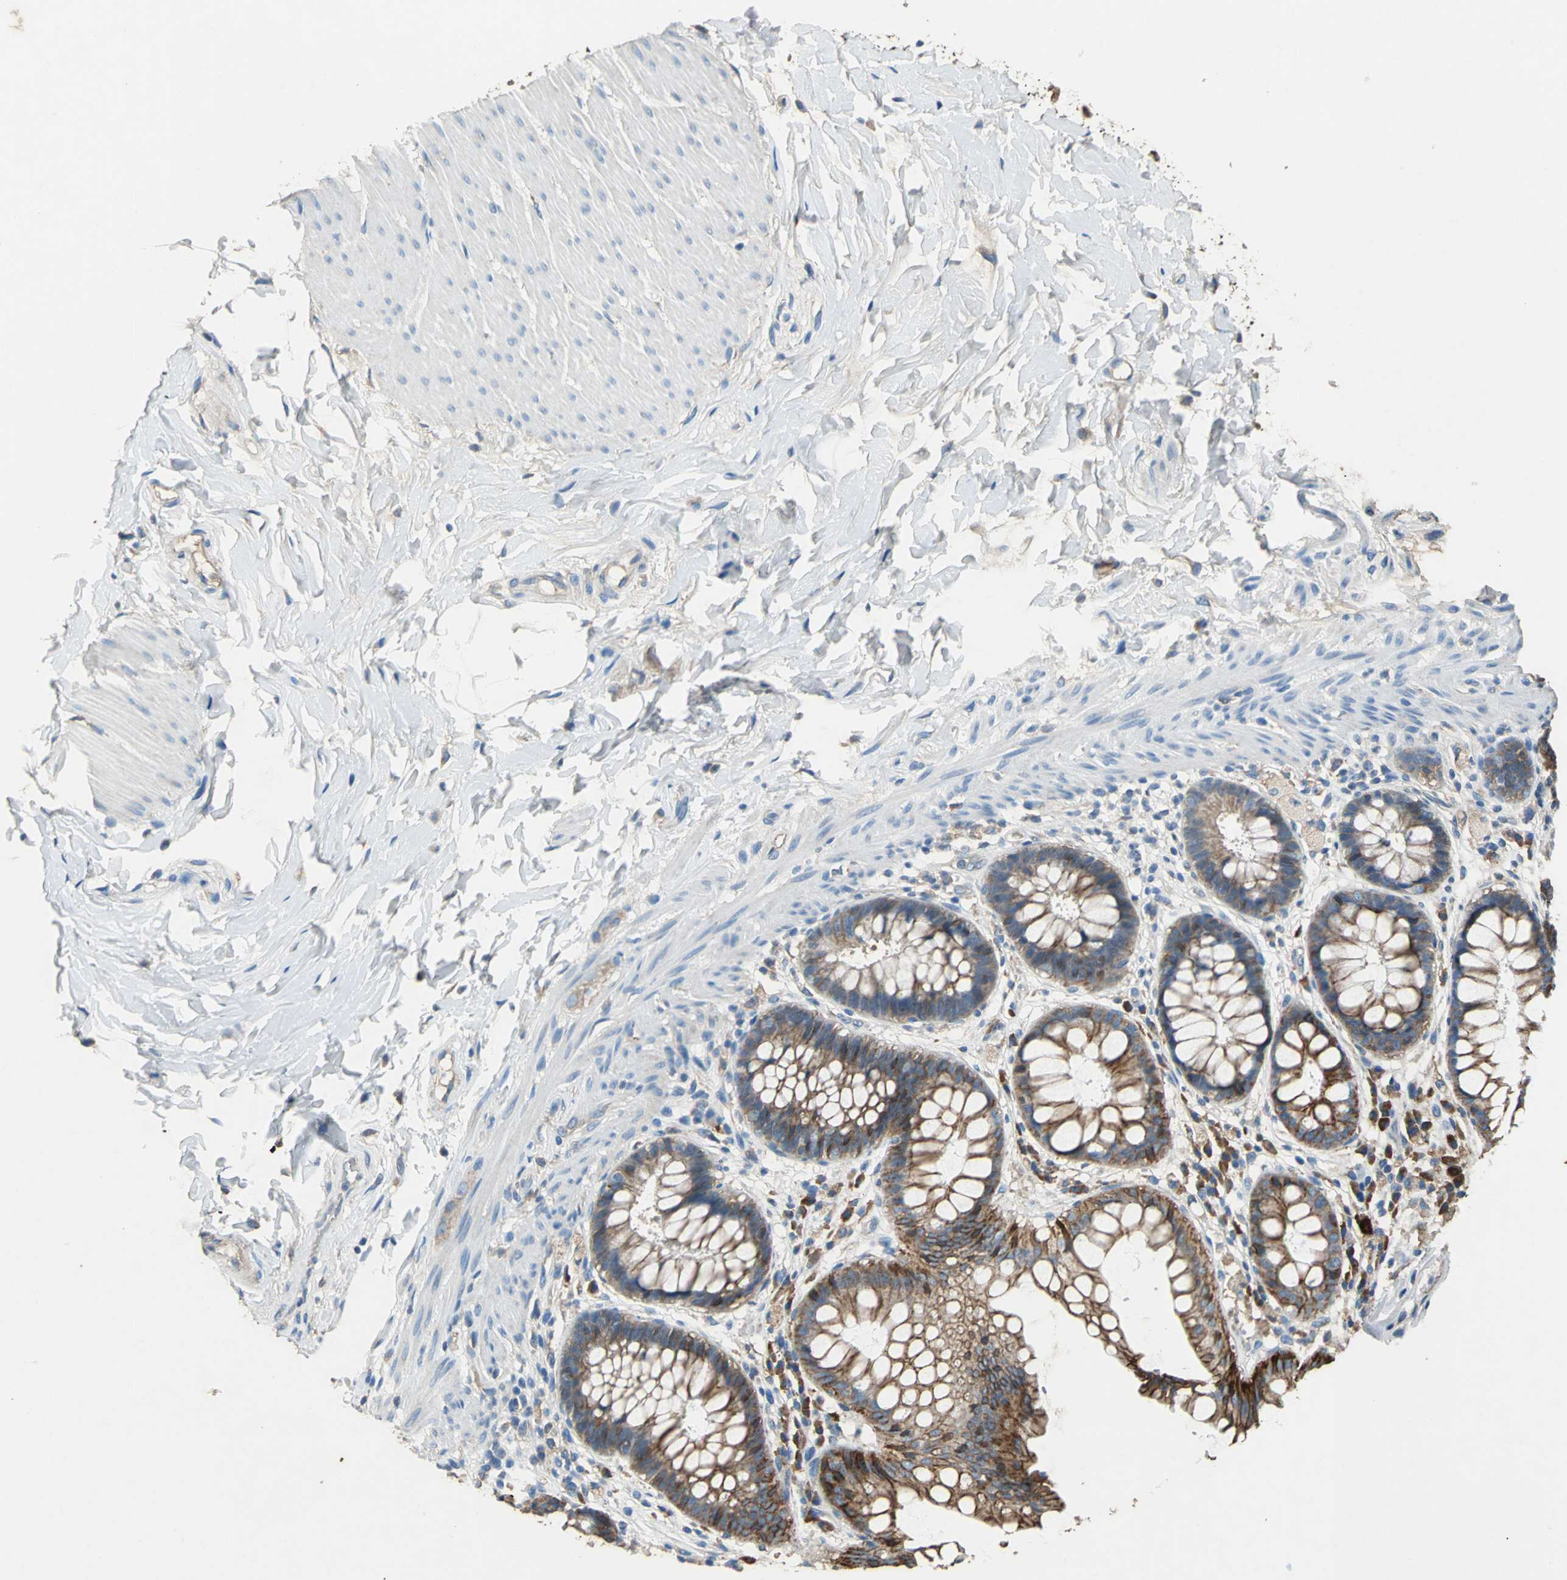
{"staining": {"intensity": "moderate", "quantity": ">75%", "location": "cytoplasmic/membranous"}, "tissue": "rectum", "cell_type": "Glandular cells", "image_type": "normal", "snomed": [{"axis": "morphology", "description": "Normal tissue, NOS"}, {"axis": "topography", "description": "Rectum"}], "caption": "The image shows staining of benign rectum, revealing moderate cytoplasmic/membranous protein positivity (brown color) within glandular cells.", "gene": "HEPH", "patient": {"sex": "female", "age": 46}}